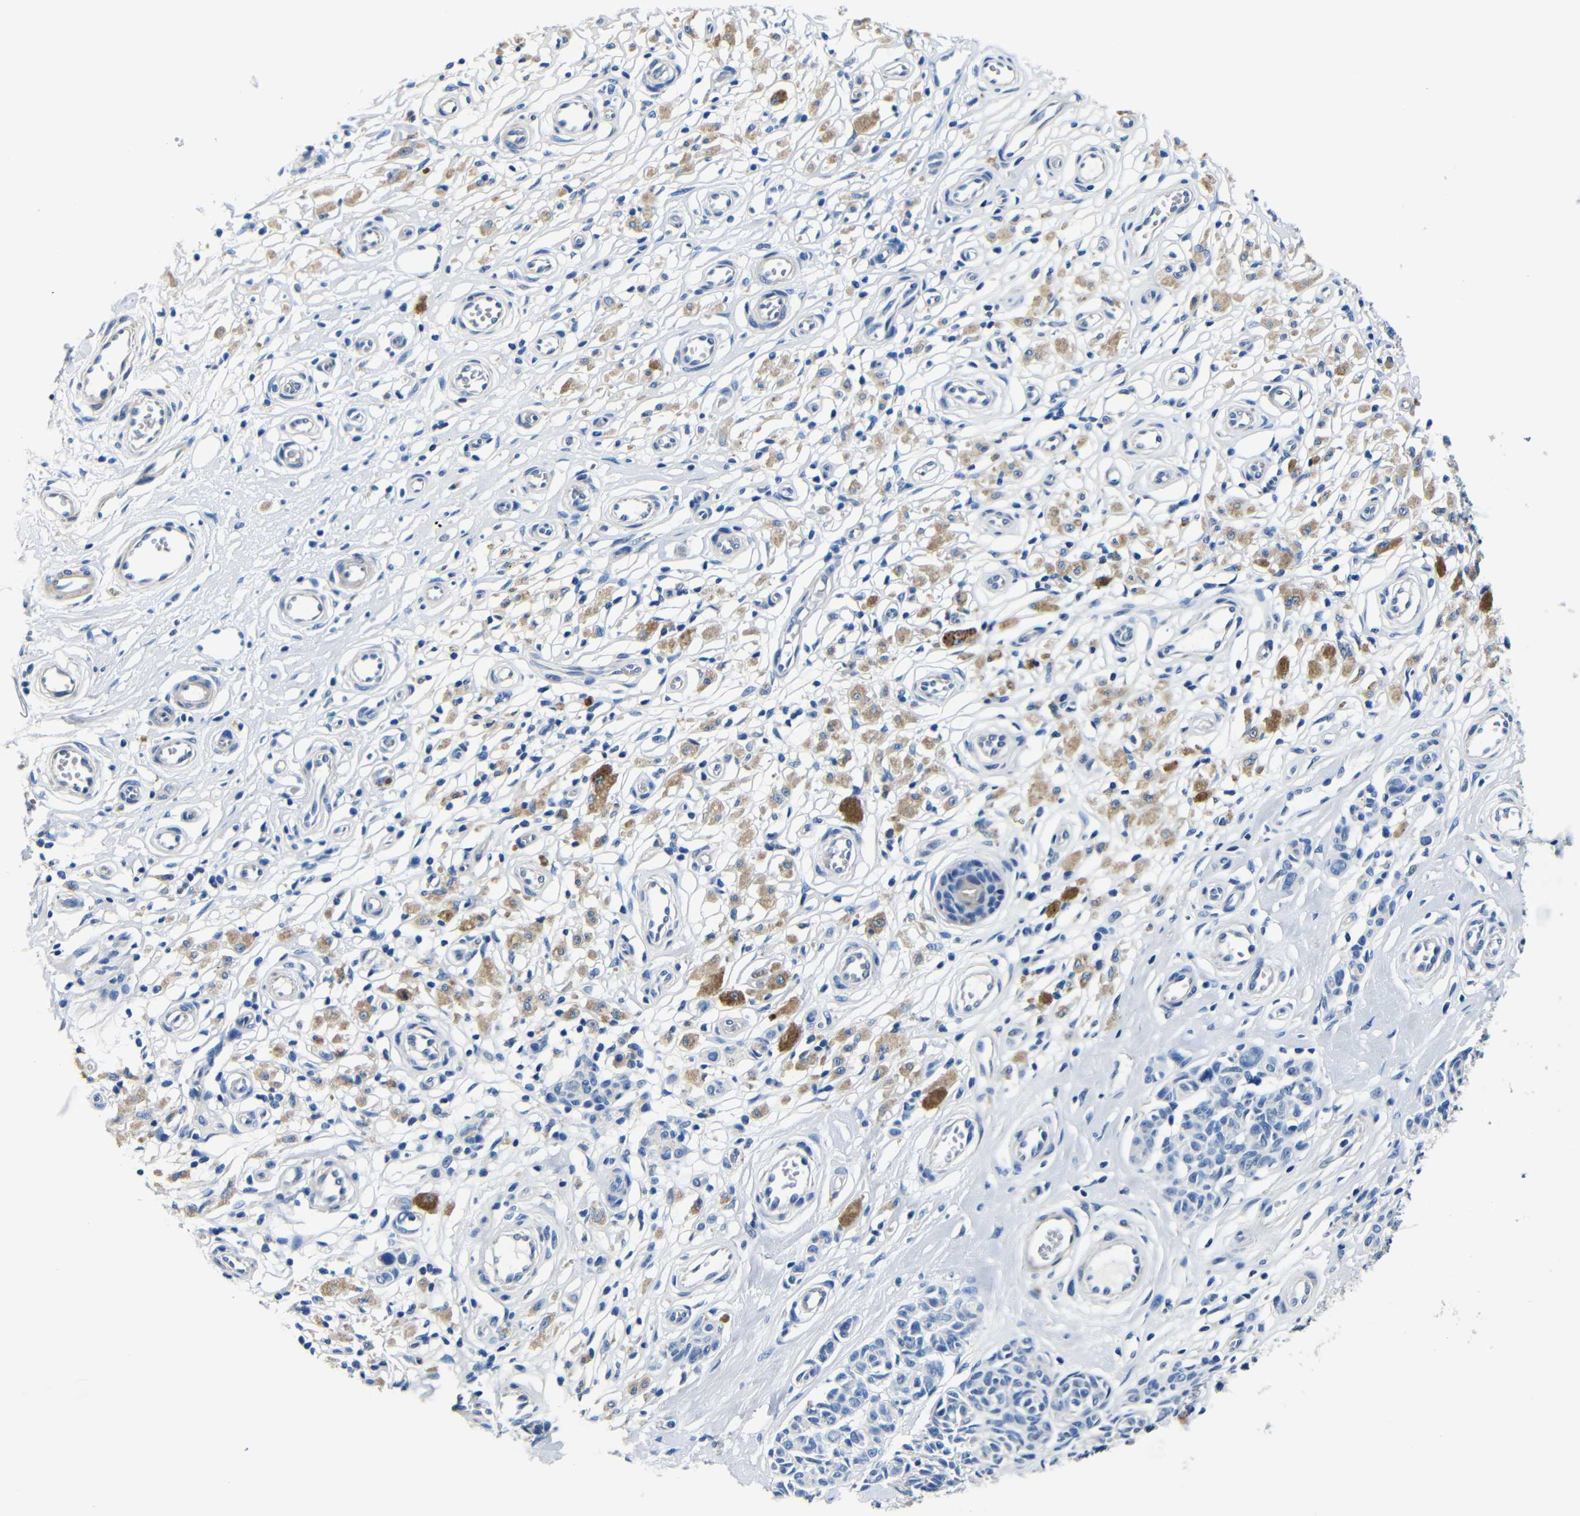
{"staining": {"intensity": "negative", "quantity": "none", "location": "none"}, "tissue": "melanoma", "cell_type": "Tumor cells", "image_type": "cancer", "snomed": [{"axis": "morphology", "description": "Malignant melanoma, NOS"}, {"axis": "topography", "description": "Skin"}], "caption": "IHC micrograph of human malignant melanoma stained for a protein (brown), which exhibits no expression in tumor cells.", "gene": "TNFAIP1", "patient": {"sex": "female", "age": 64}}